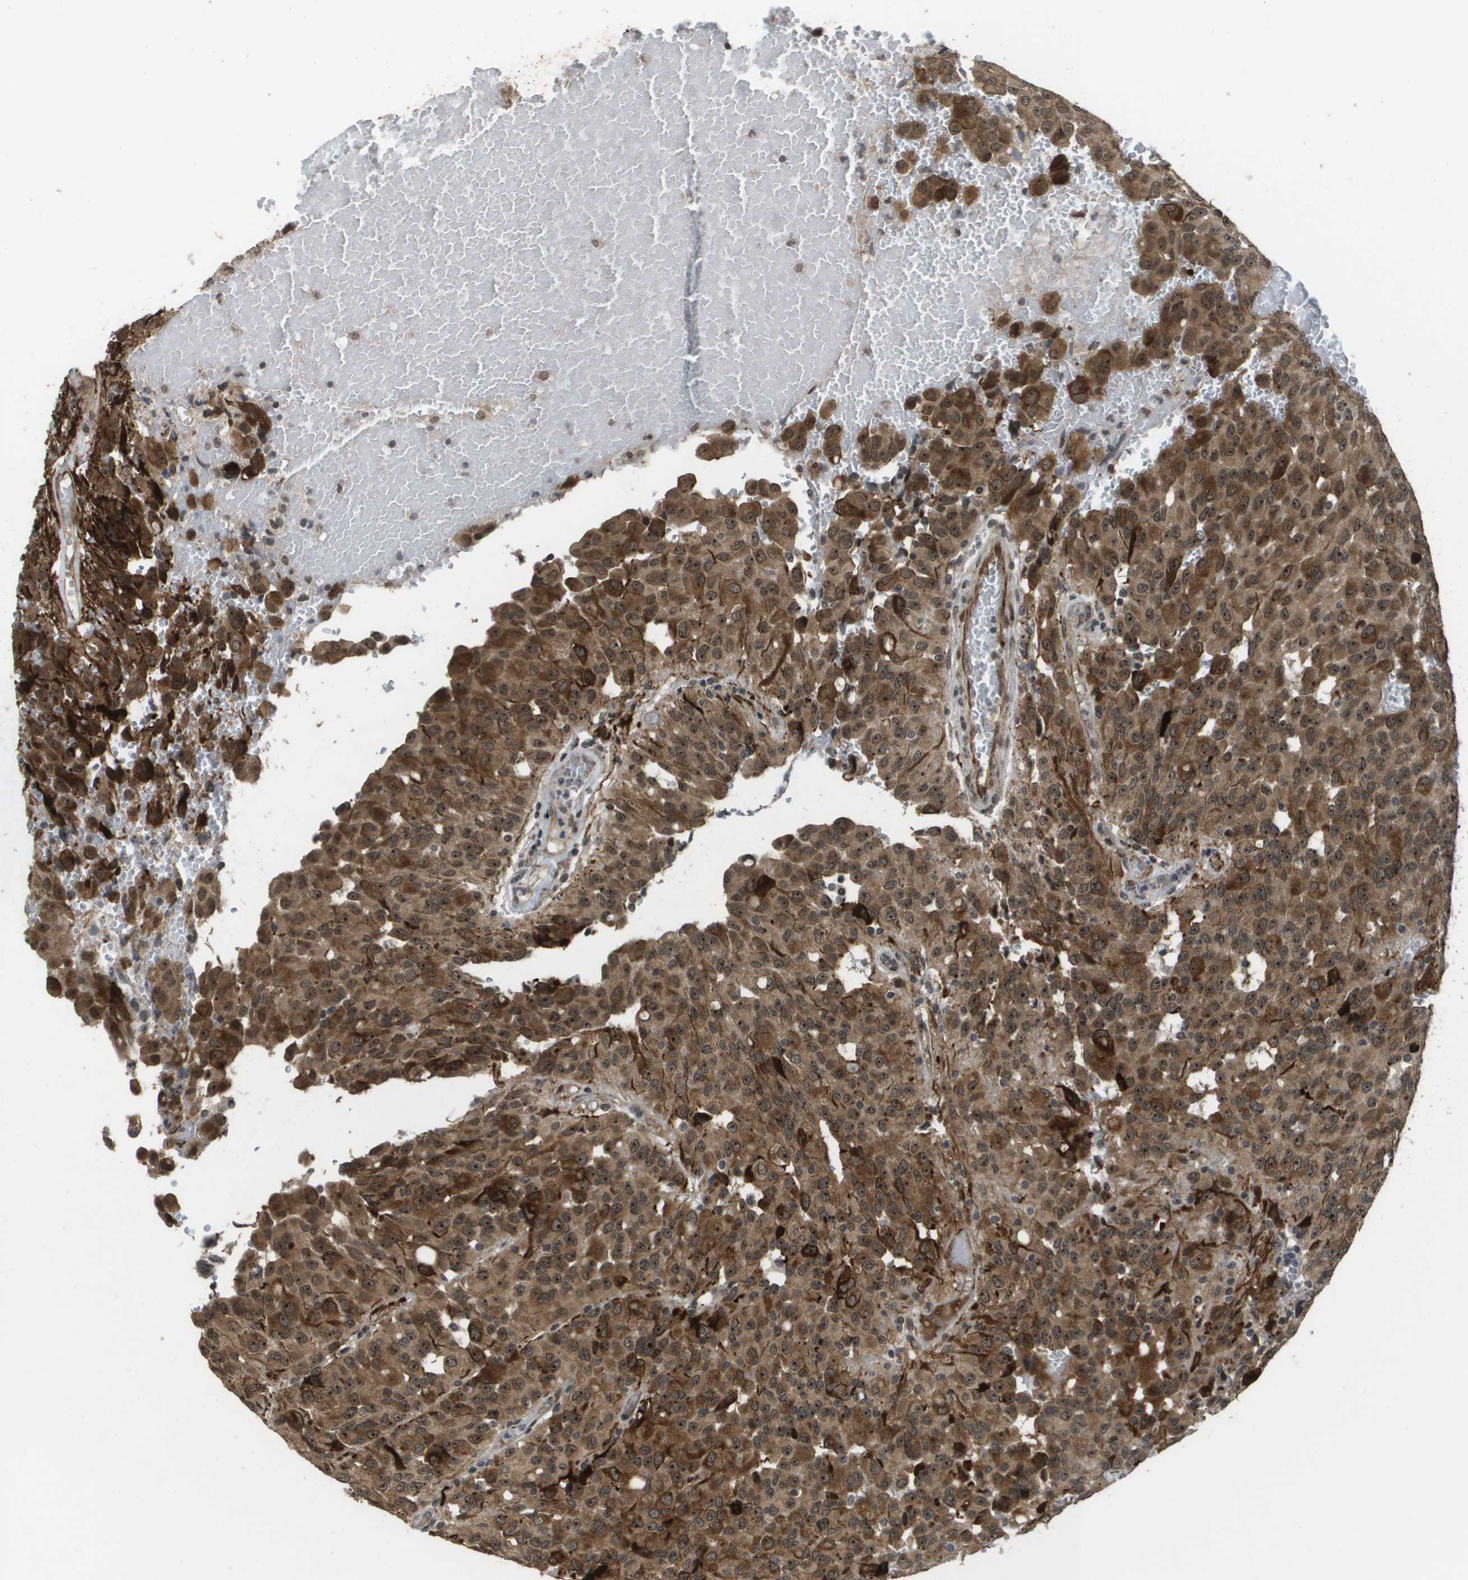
{"staining": {"intensity": "moderate", "quantity": ">75%", "location": "cytoplasmic/membranous,nuclear"}, "tissue": "glioma", "cell_type": "Tumor cells", "image_type": "cancer", "snomed": [{"axis": "morphology", "description": "Glioma, malignant, High grade"}, {"axis": "topography", "description": "Brain"}], "caption": "DAB (3,3'-diaminobenzidine) immunohistochemical staining of human glioma reveals moderate cytoplasmic/membranous and nuclear protein positivity in approximately >75% of tumor cells.", "gene": "KAT5", "patient": {"sex": "male", "age": 32}}